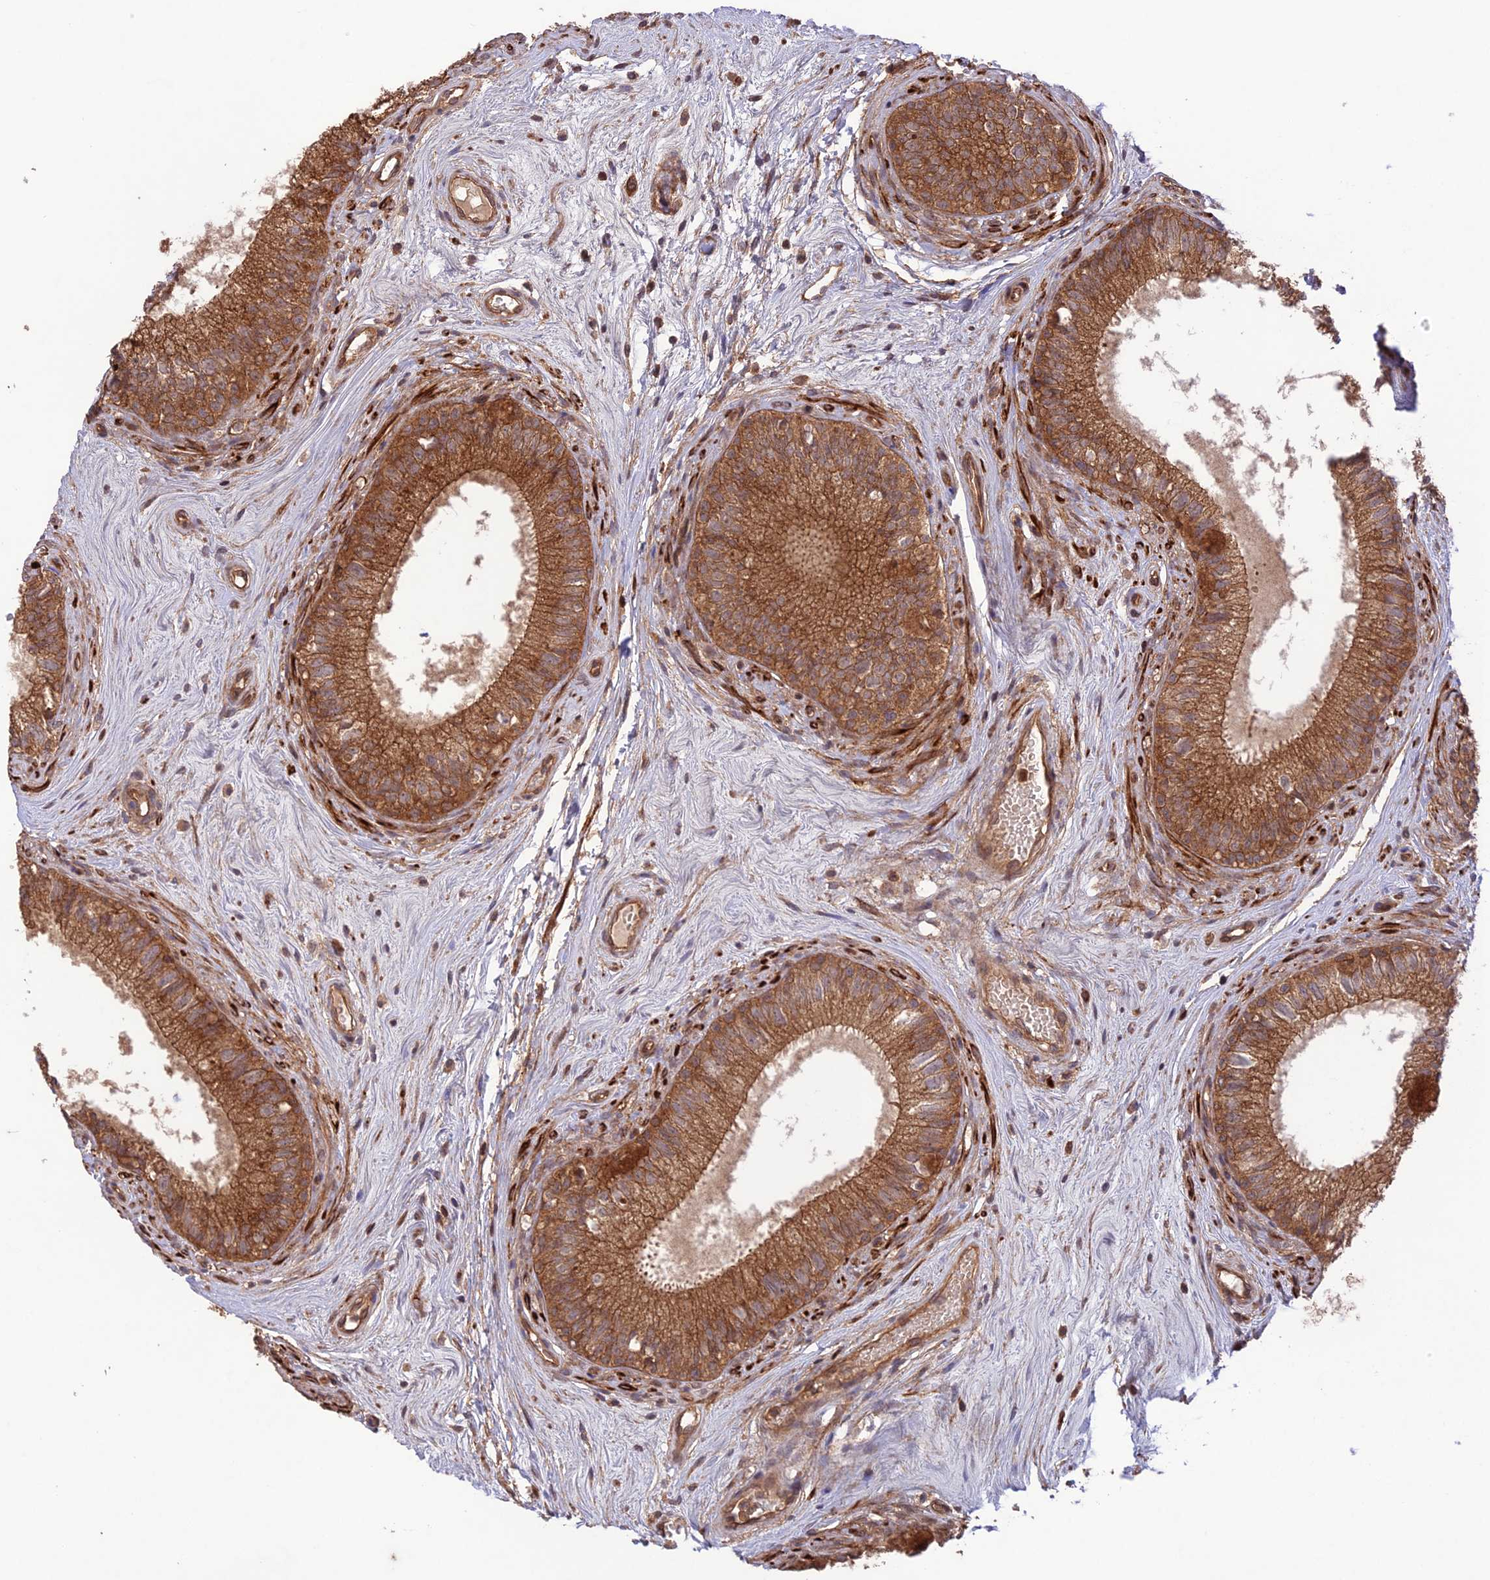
{"staining": {"intensity": "strong", "quantity": ">75%", "location": "cytoplasmic/membranous"}, "tissue": "epididymis", "cell_type": "Glandular cells", "image_type": "normal", "snomed": [{"axis": "morphology", "description": "Normal tissue, NOS"}, {"axis": "topography", "description": "Epididymis"}], "caption": "DAB immunohistochemical staining of benign epididymis reveals strong cytoplasmic/membranous protein staining in approximately >75% of glandular cells.", "gene": "FCHSD1", "patient": {"sex": "male", "age": 71}}